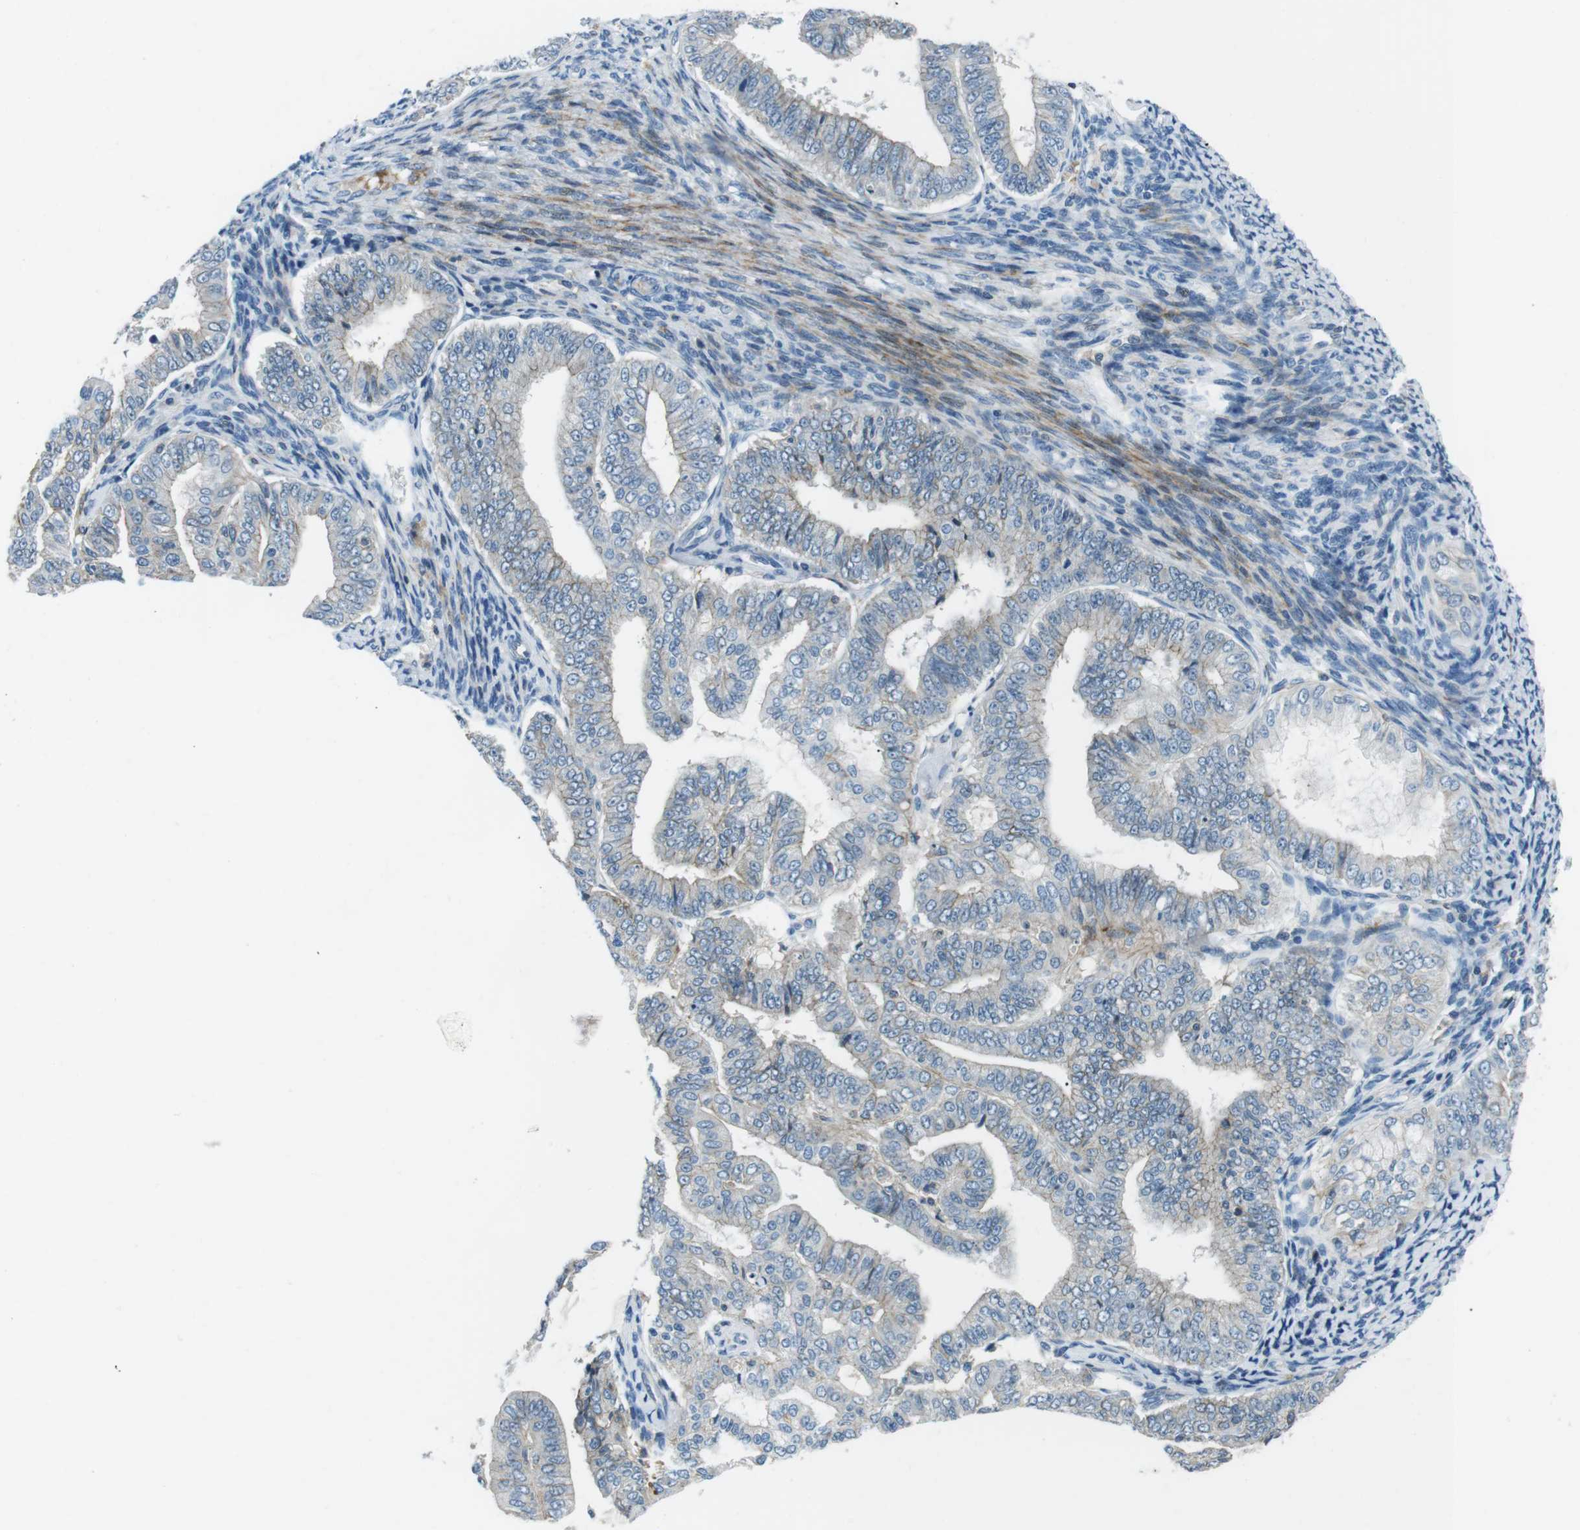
{"staining": {"intensity": "weak", "quantity": "<25%", "location": "cytoplasmic/membranous"}, "tissue": "endometrial cancer", "cell_type": "Tumor cells", "image_type": "cancer", "snomed": [{"axis": "morphology", "description": "Adenocarcinoma, NOS"}, {"axis": "topography", "description": "Endometrium"}], "caption": "This is an immunohistochemistry photomicrograph of human adenocarcinoma (endometrial). There is no staining in tumor cells.", "gene": "ARVCF", "patient": {"sex": "female", "age": 63}}